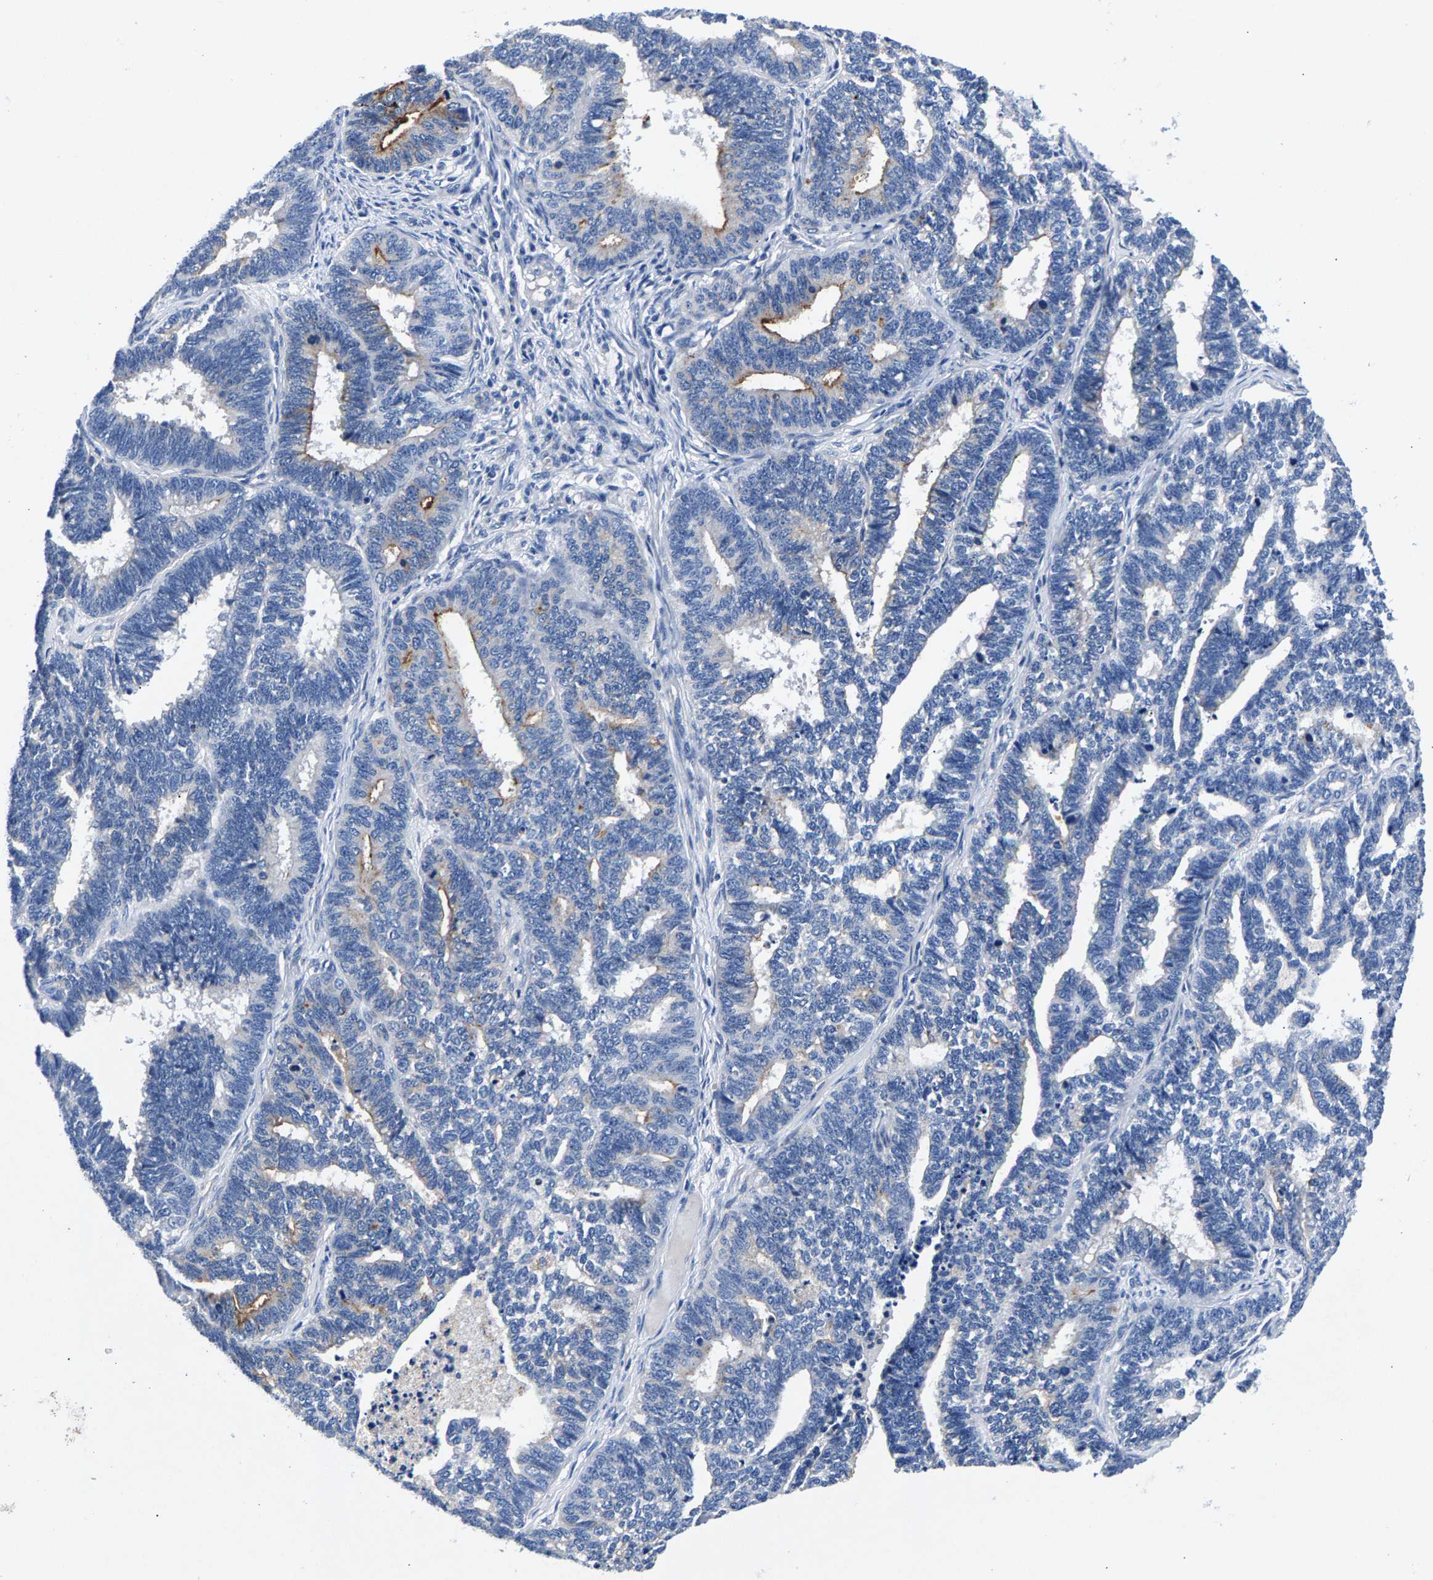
{"staining": {"intensity": "moderate", "quantity": "<25%", "location": "cytoplasmic/membranous"}, "tissue": "endometrial cancer", "cell_type": "Tumor cells", "image_type": "cancer", "snomed": [{"axis": "morphology", "description": "Adenocarcinoma, NOS"}, {"axis": "topography", "description": "Endometrium"}], "caption": "The immunohistochemical stain labels moderate cytoplasmic/membranous staining in tumor cells of endometrial cancer tissue.", "gene": "P2RY4", "patient": {"sex": "female", "age": 70}}